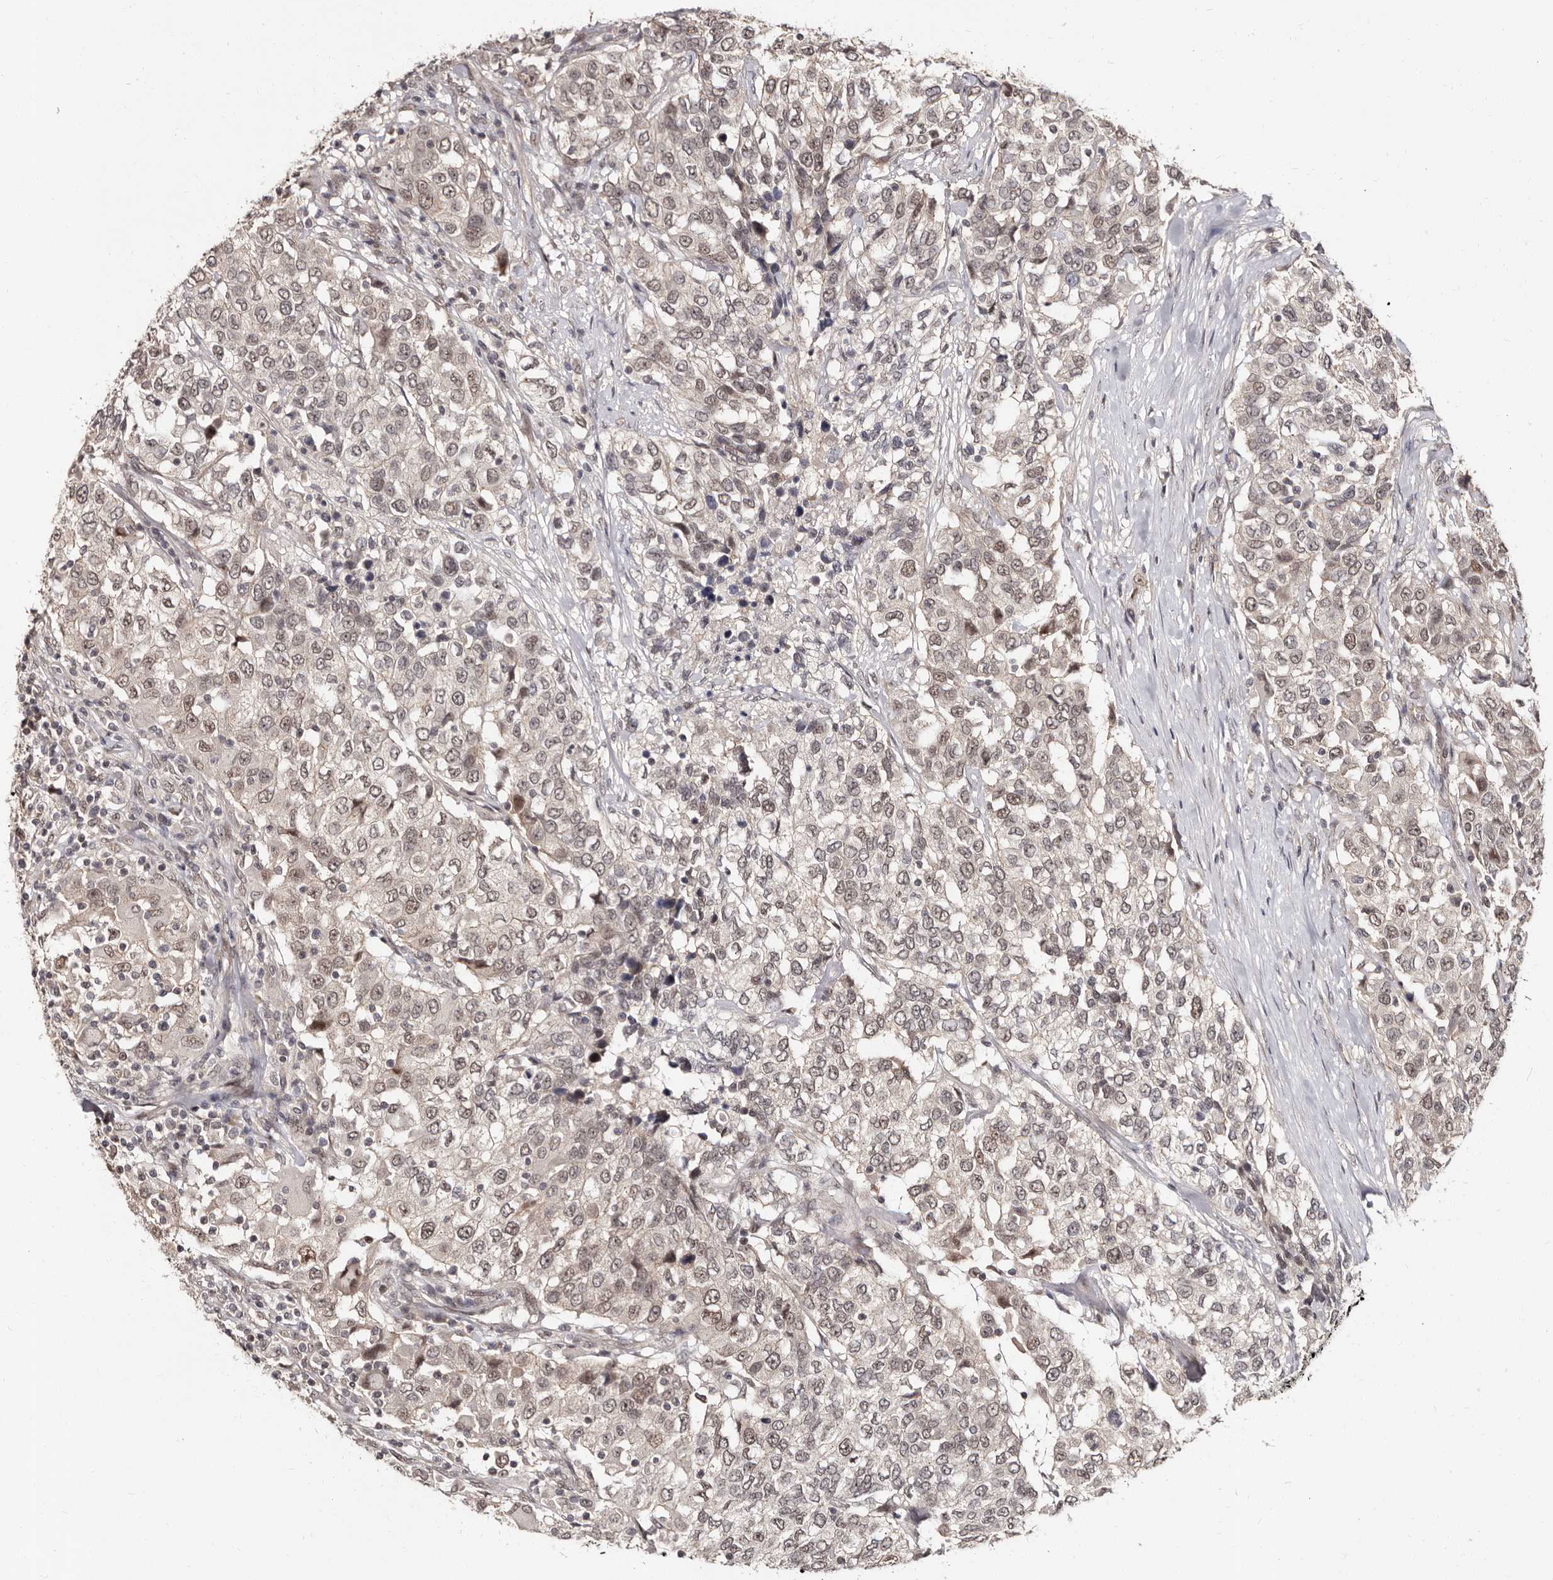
{"staining": {"intensity": "weak", "quantity": ">75%", "location": "nuclear"}, "tissue": "urothelial cancer", "cell_type": "Tumor cells", "image_type": "cancer", "snomed": [{"axis": "morphology", "description": "Urothelial carcinoma, High grade"}, {"axis": "topography", "description": "Urinary bladder"}], "caption": "Human urothelial cancer stained with a protein marker demonstrates weak staining in tumor cells.", "gene": "TBC1D22B", "patient": {"sex": "female", "age": 80}}